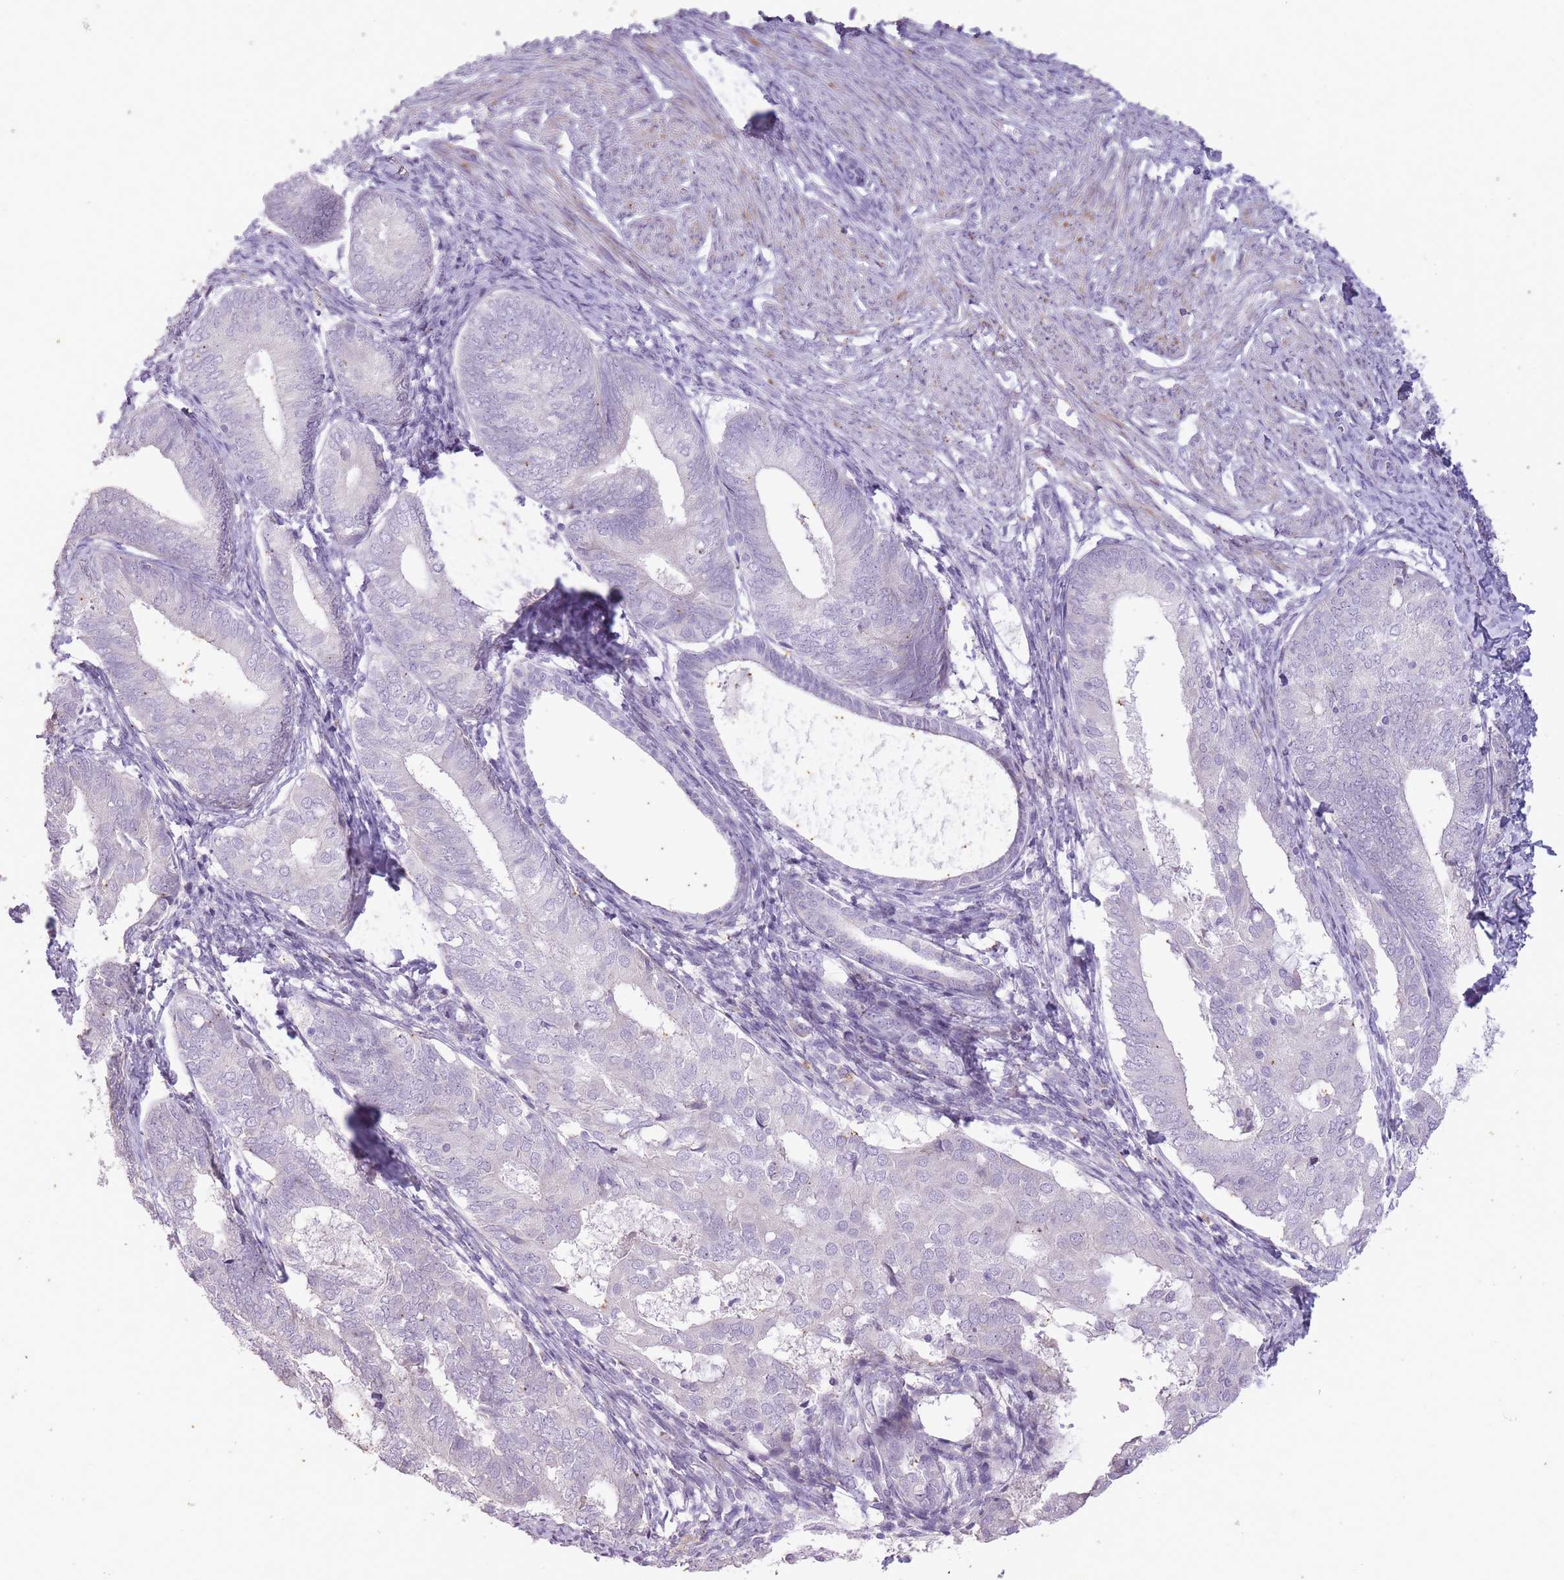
{"staining": {"intensity": "negative", "quantity": "none", "location": "none"}, "tissue": "endometrial cancer", "cell_type": "Tumor cells", "image_type": "cancer", "snomed": [{"axis": "morphology", "description": "Adenocarcinoma, NOS"}, {"axis": "topography", "description": "Endometrium"}], "caption": "The image exhibits no significant expression in tumor cells of endometrial cancer (adenocarcinoma).", "gene": "CNTNAP3", "patient": {"sex": "female", "age": 87}}